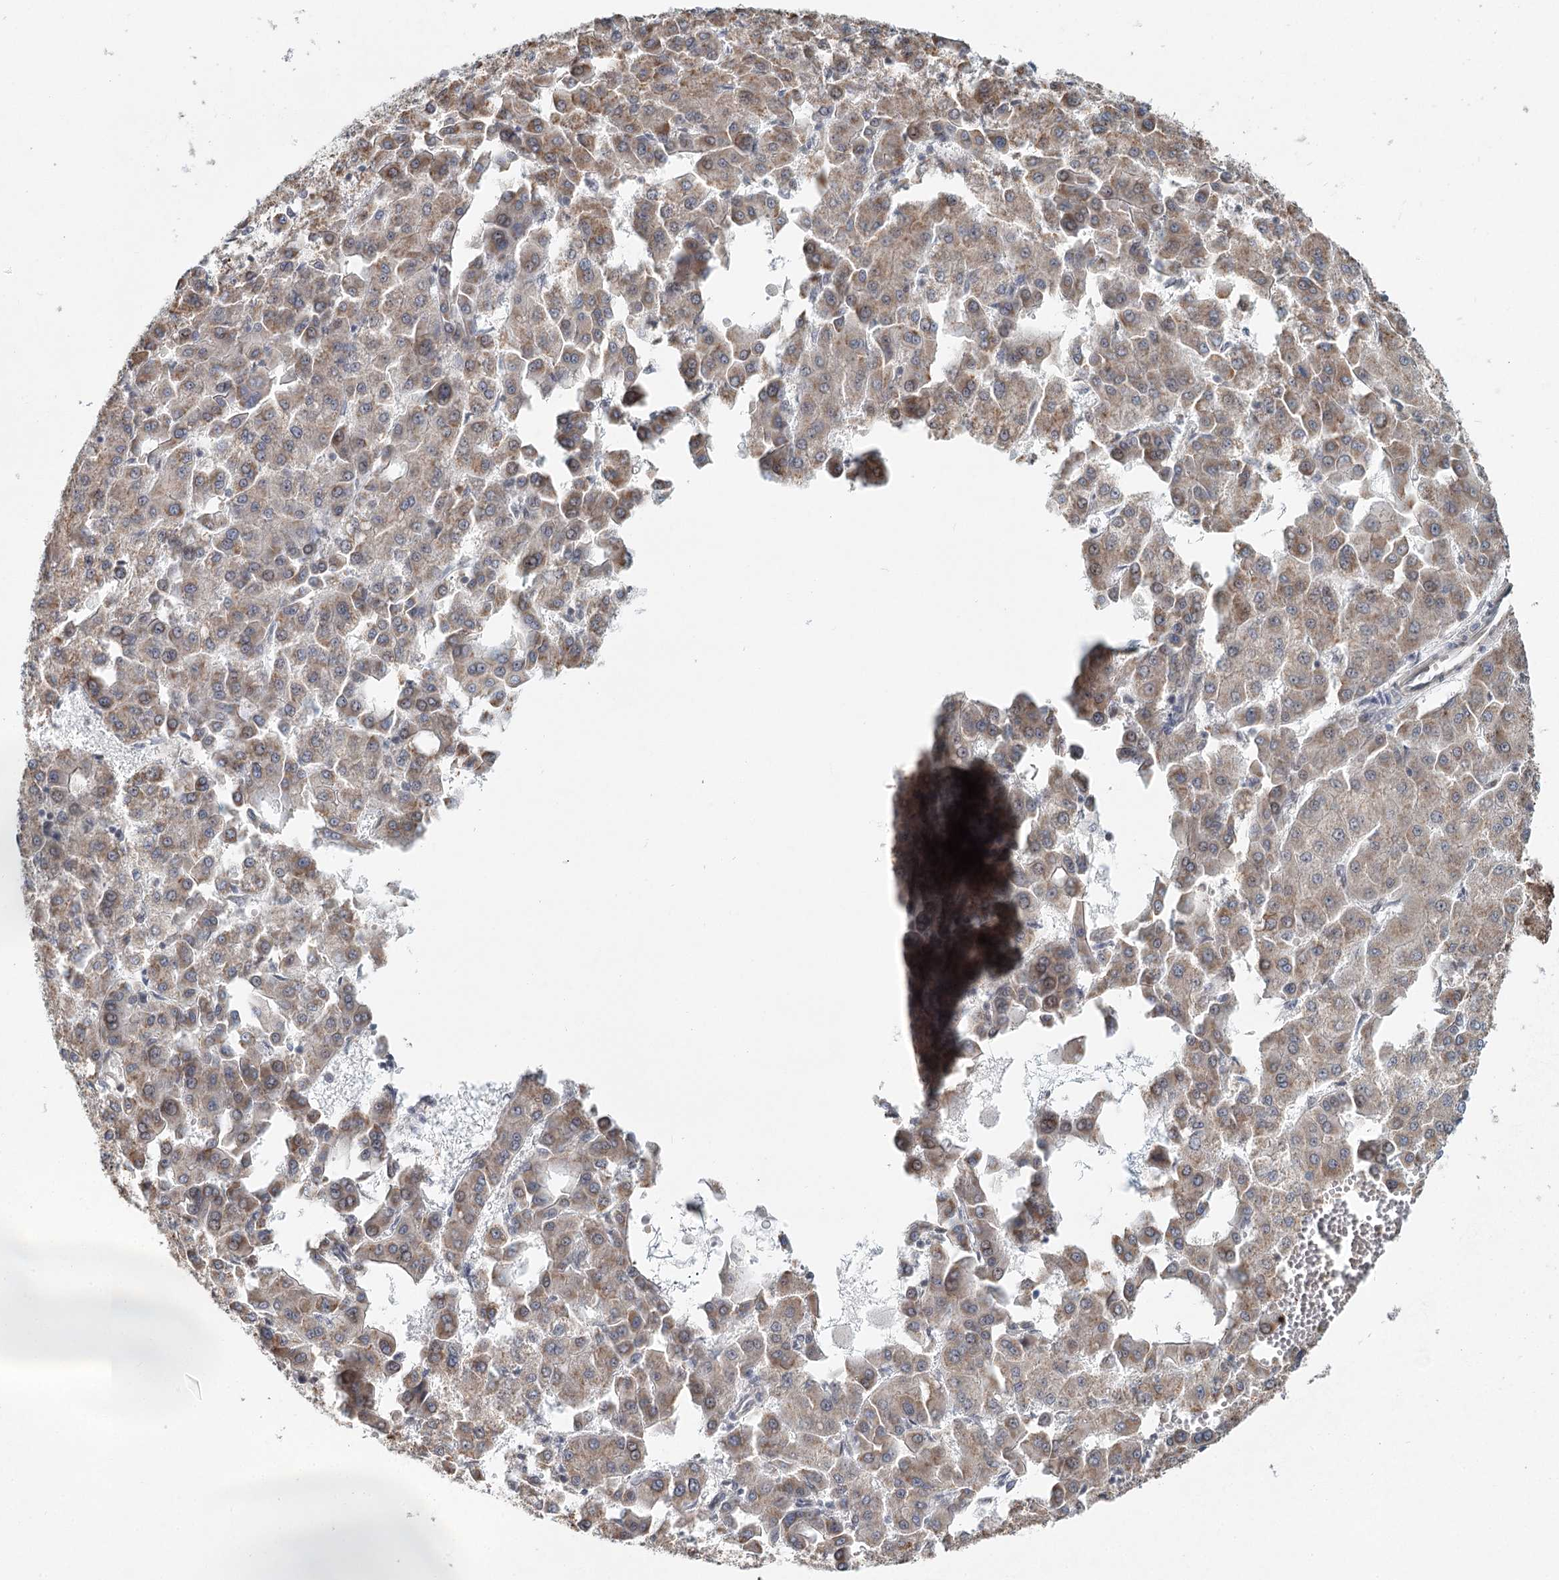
{"staining": {"intensity": "negative", "quantity": "none", "location": "none"}, "tissue": "liver cancer", "cell_type": "Tumor cells", "image_type": "cancer", "snomed": [{"axis": "morphology", "description": "Carcinoma, Hepatocellular, NOS"}, {"axis": "topography", "description": "Liver"}], "caption": "Hepatocellular carcinoma (liver) was stained to show a protein in brown. There is no significant staining in tumor cells. (Brightfield microscopy of DAB (3,3'-diaminobenzidine) immunohistochemistry (IHC) at high magnification).", "gene": "GPALPP1", "patient": {"sex": "male", "age": 47}}